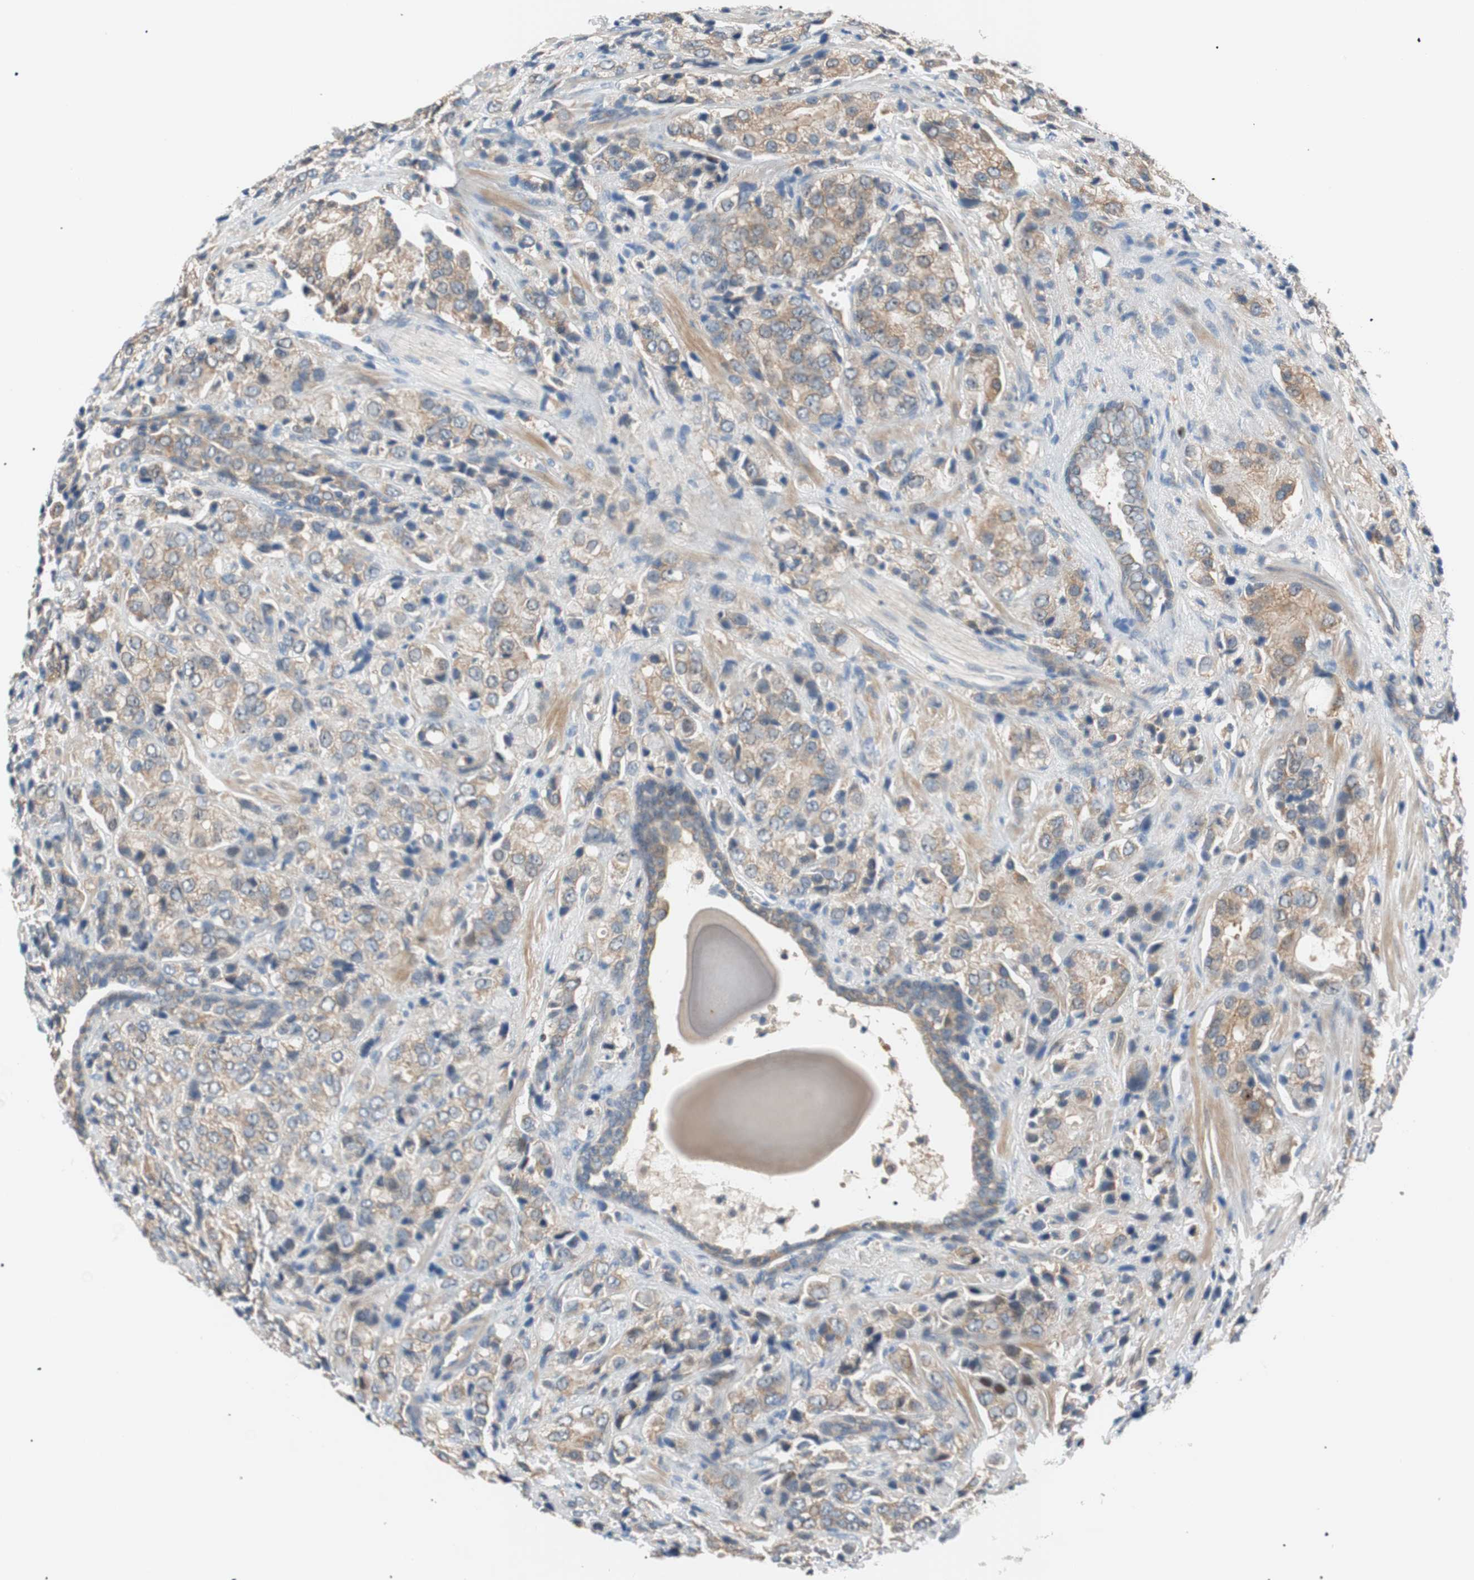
{"staining": {"intensity": "weak", "quantity": ">75%", "location": "cytoplasmic/membranous"}, "tissue": "prostate cancer", "cell_type": "Tumor cells", "image_type": "cancer", "snomed": [{"axis": "morphology", "description": "Adenocarcinoma, High grade"}, {"axis": "topography", "description": "Prostate"}], "caption": "The photomicrograph exhibits immunohistochemical staining of prostate cancer. There is weak cytoplasmic/membranous positivity is identified in about >75% of tumor cells.", "gene": "PCK1", "patient": {"sex": "male", "age": 70}}